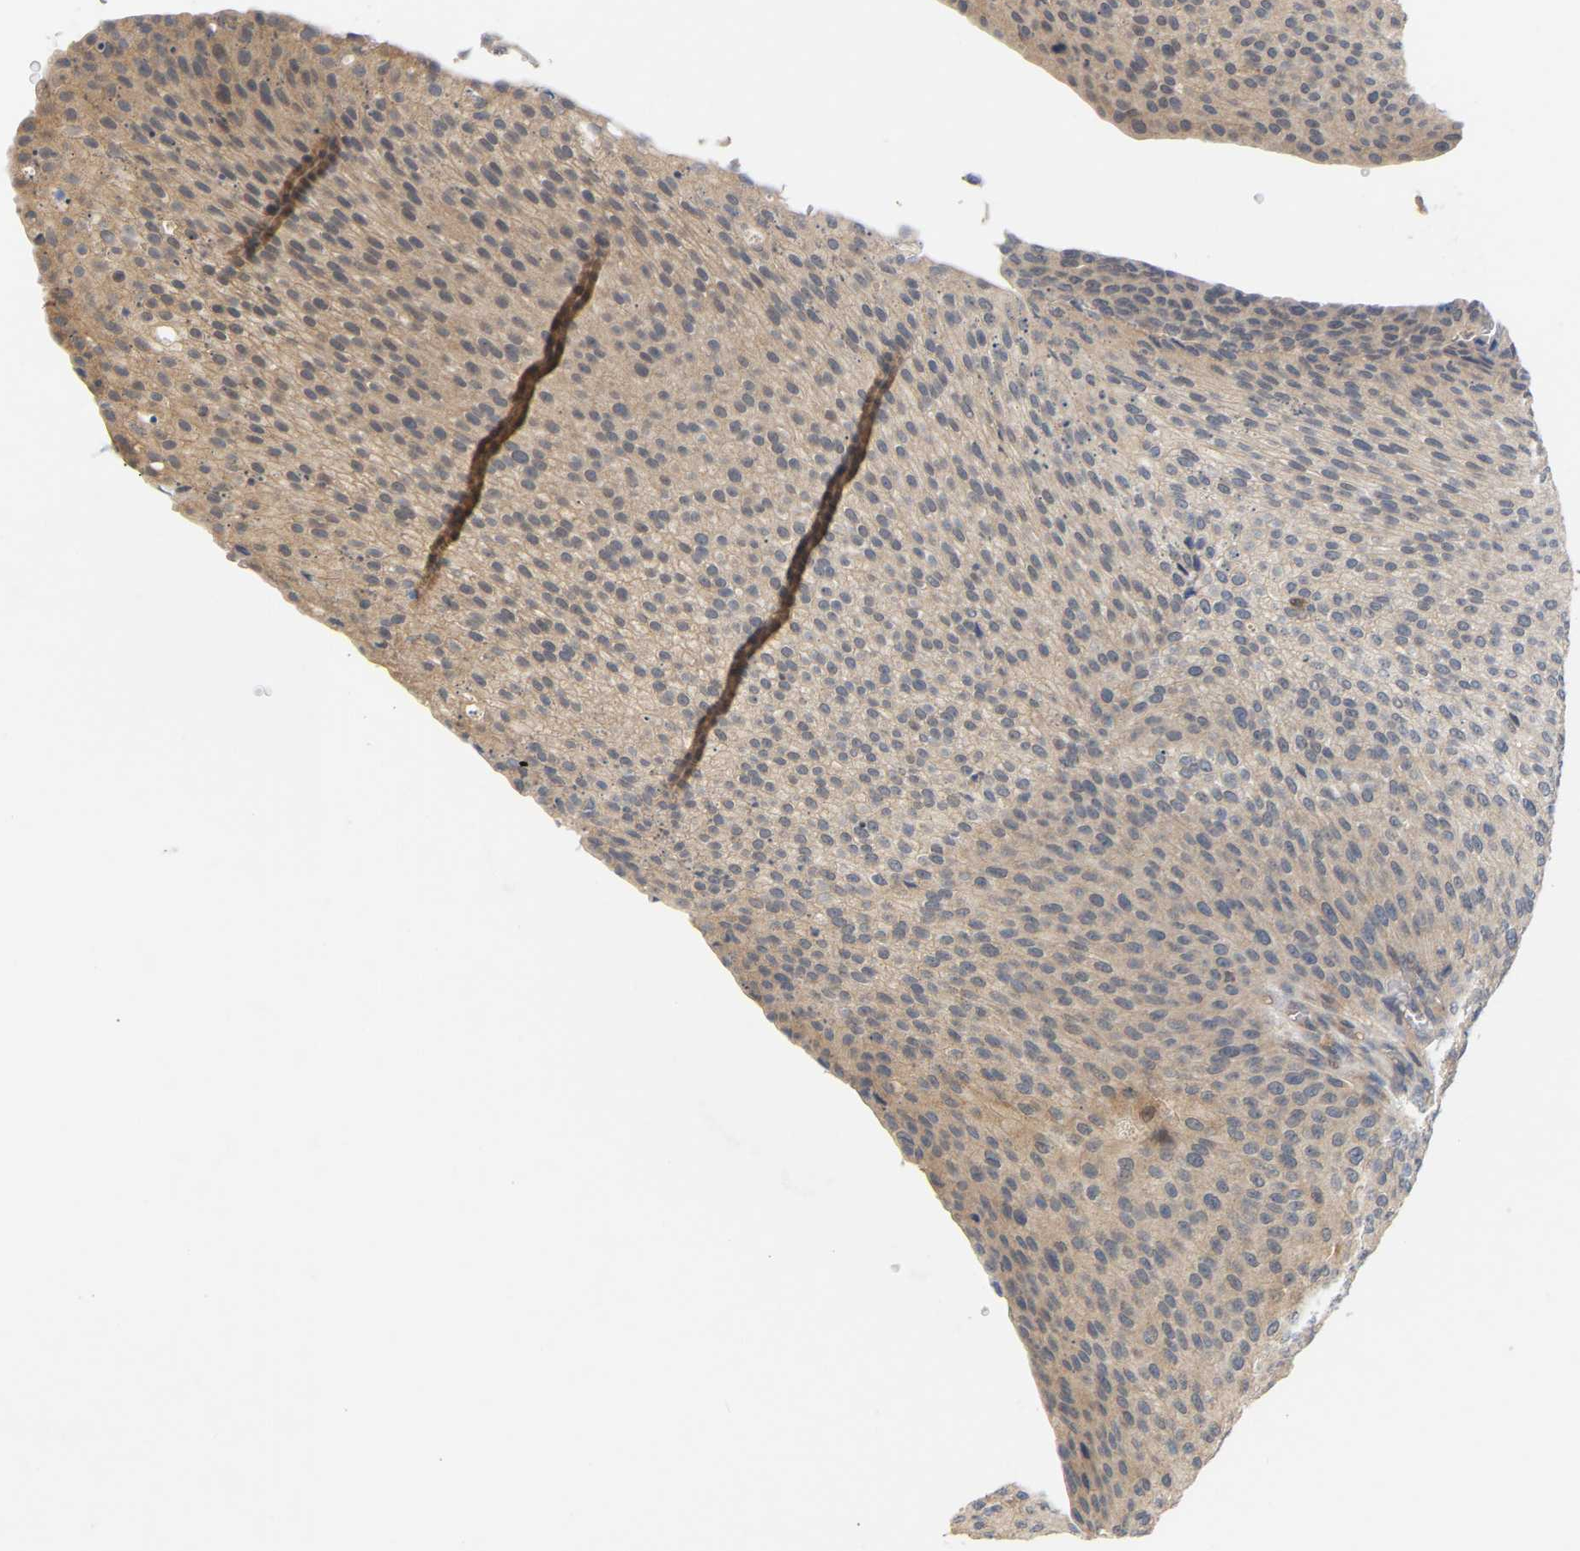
{"staining": {"intensity": "weak", "quantity": "<25%", "location": "cytoplasmic/membranous"}, "tissue": "urothelial cancer", "cell_type": "Tumor cells", "image_type": "cancer", "snomed": [{"axis": "morphology", "description": "Urothelial carcinoma, Low grade"}, {"axis": "topography", "description": "Smooth muscle"}, {"axis": "topography", "description": "Urinary bladder"}], "caption": "Immunohistochemistry histopathology image of neoplastic tissue: low-grade urothelial carcinoma stained with DAB (3,3'-diaminobenzidine) shows no significant protein positivity in tumor cells.", "gene": "TPMT", "patient": {"sex": "male", "age": 60}}